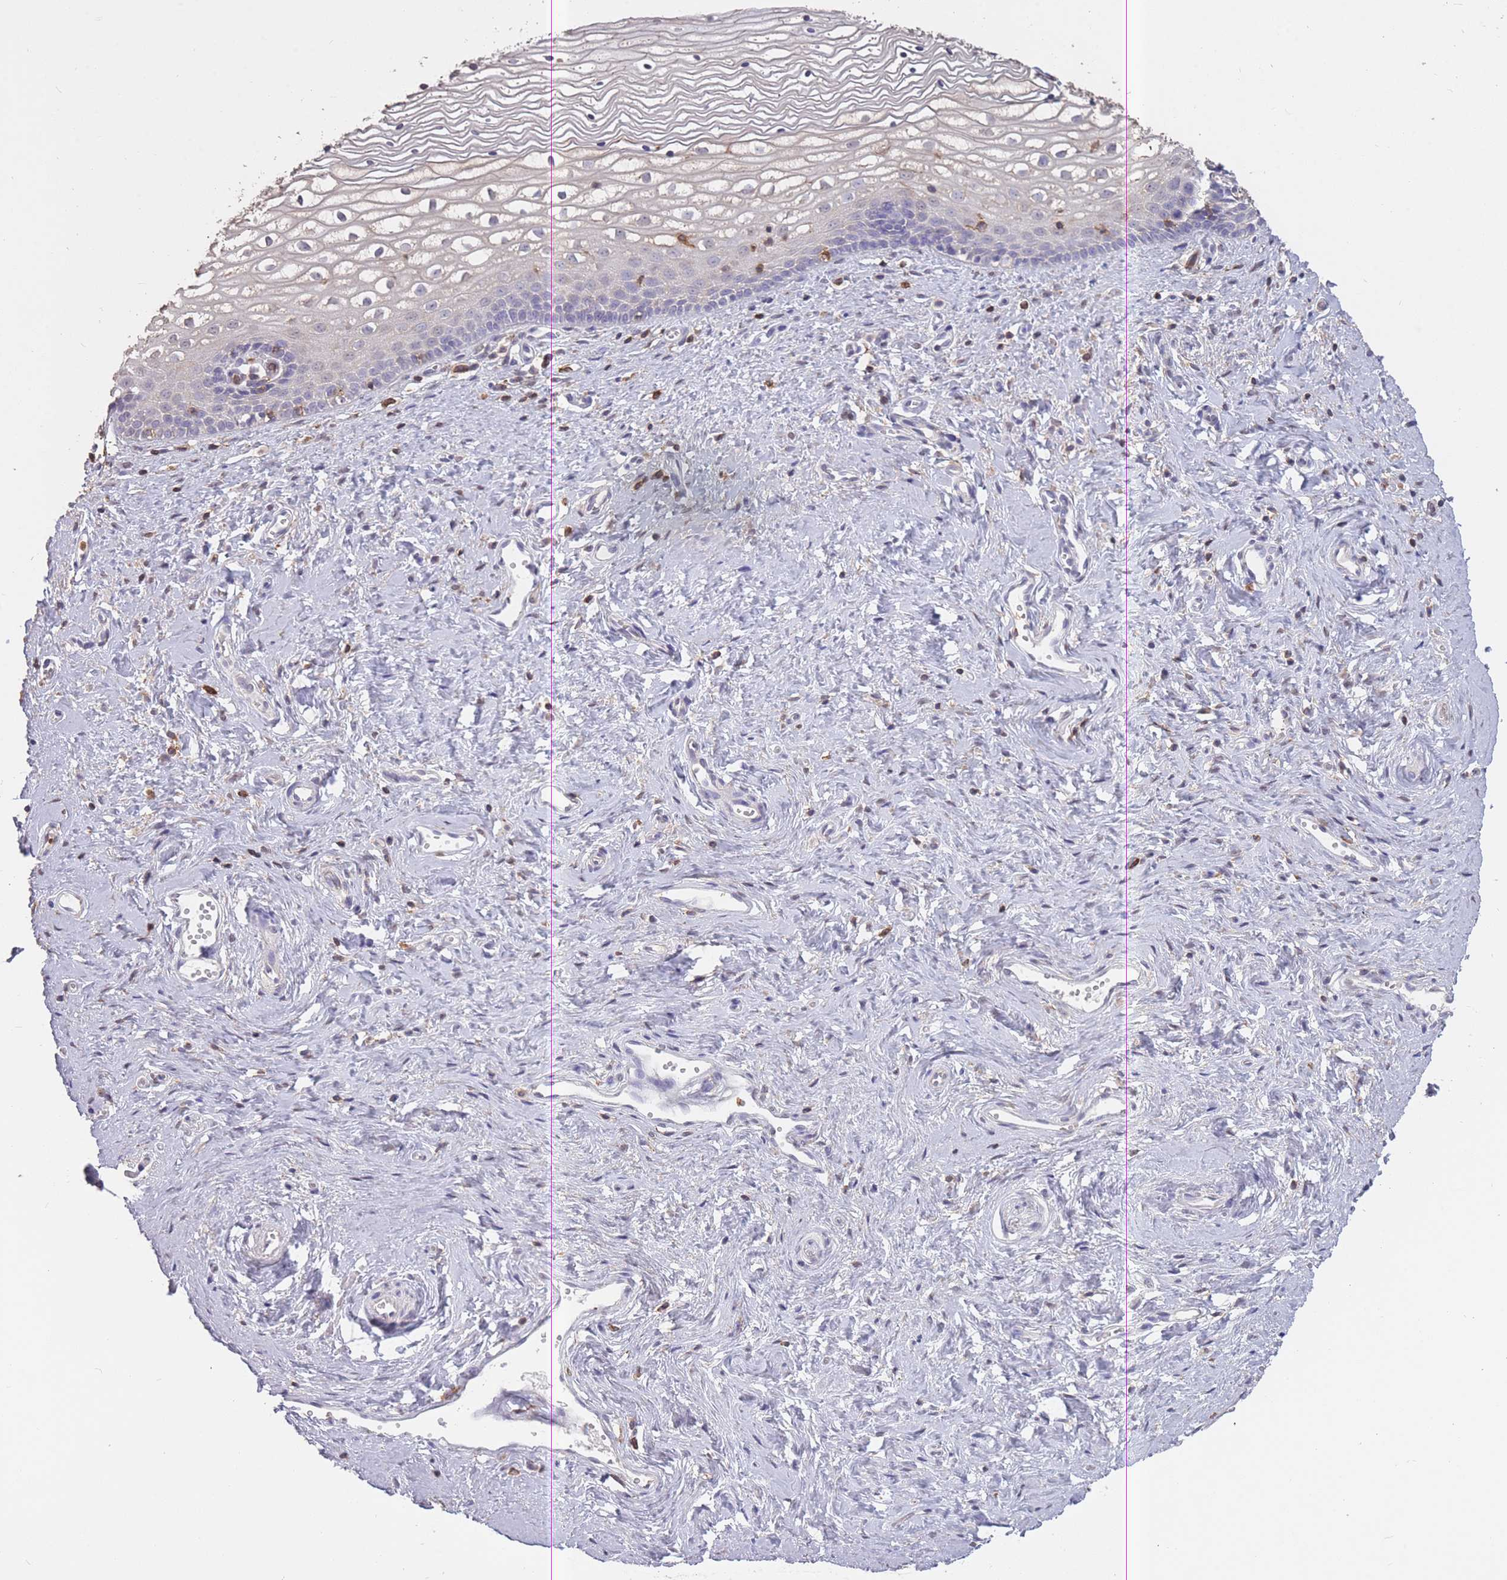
{"staining": {"intensity": "negative", "quantity": "none", "location": "none"}, "tissue": "vagina", "cell_type": "Squamous epithelial cells", "image_type": "normal", "snomed": [{"axis": "morphology", "description": "Normal tissue, NOS"}, {"axis": "topography", "description": "Vagina"}], "caption": "This is a micrograph of immunohistochemistry (IHC) staining of benign vagina, which shows no staining in squamous epithelial cells. Brightfield microscopy of IHC stained with DAB (brown) and hematoxylin (blue), captured at high magnification.", "gene": "GMIP", "patient": {"sex": "female", "age": 59}}